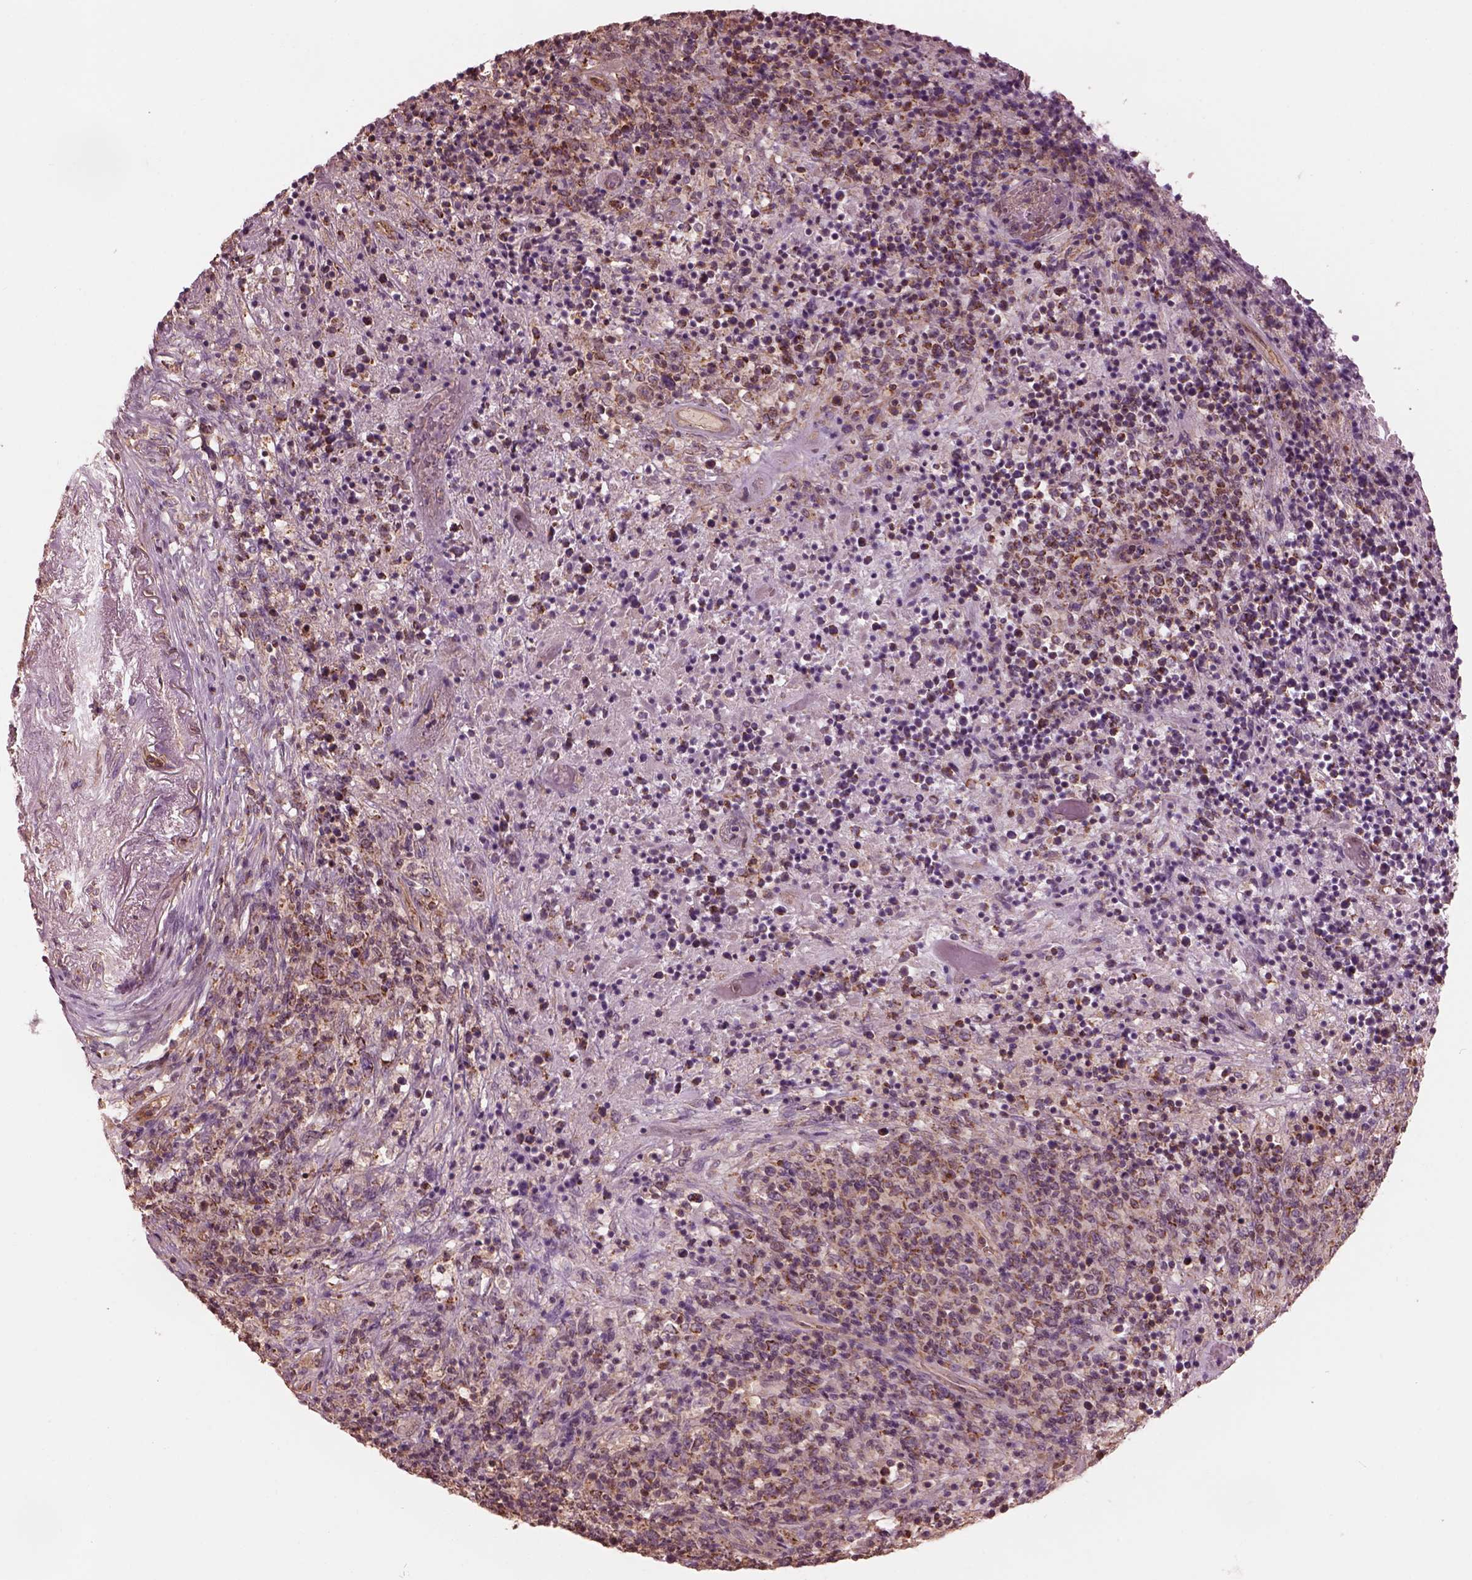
{"staining": {"intensity": "moderate", "quantity": ">75%", "location": "cytoplasmic/membranous"}, "tissue": "lymphoma", "cell_type": "Tumor cells", "image_type": "cancer", "snomed": [{"axis": "morphology", "description": "Malignant lymphoma, non-Hodgkin's type, High grade"}, {"axis": "topography", "description": "Lung"}], "caption": "A brown stain highlights moderate cytoplasmic/membranous staining of a protein in human high-grade malignant lymphoma, non-Hodgkin's type tumor cells.", "gene": "STK33", "patient": {"sex": "male", "age": 79}}